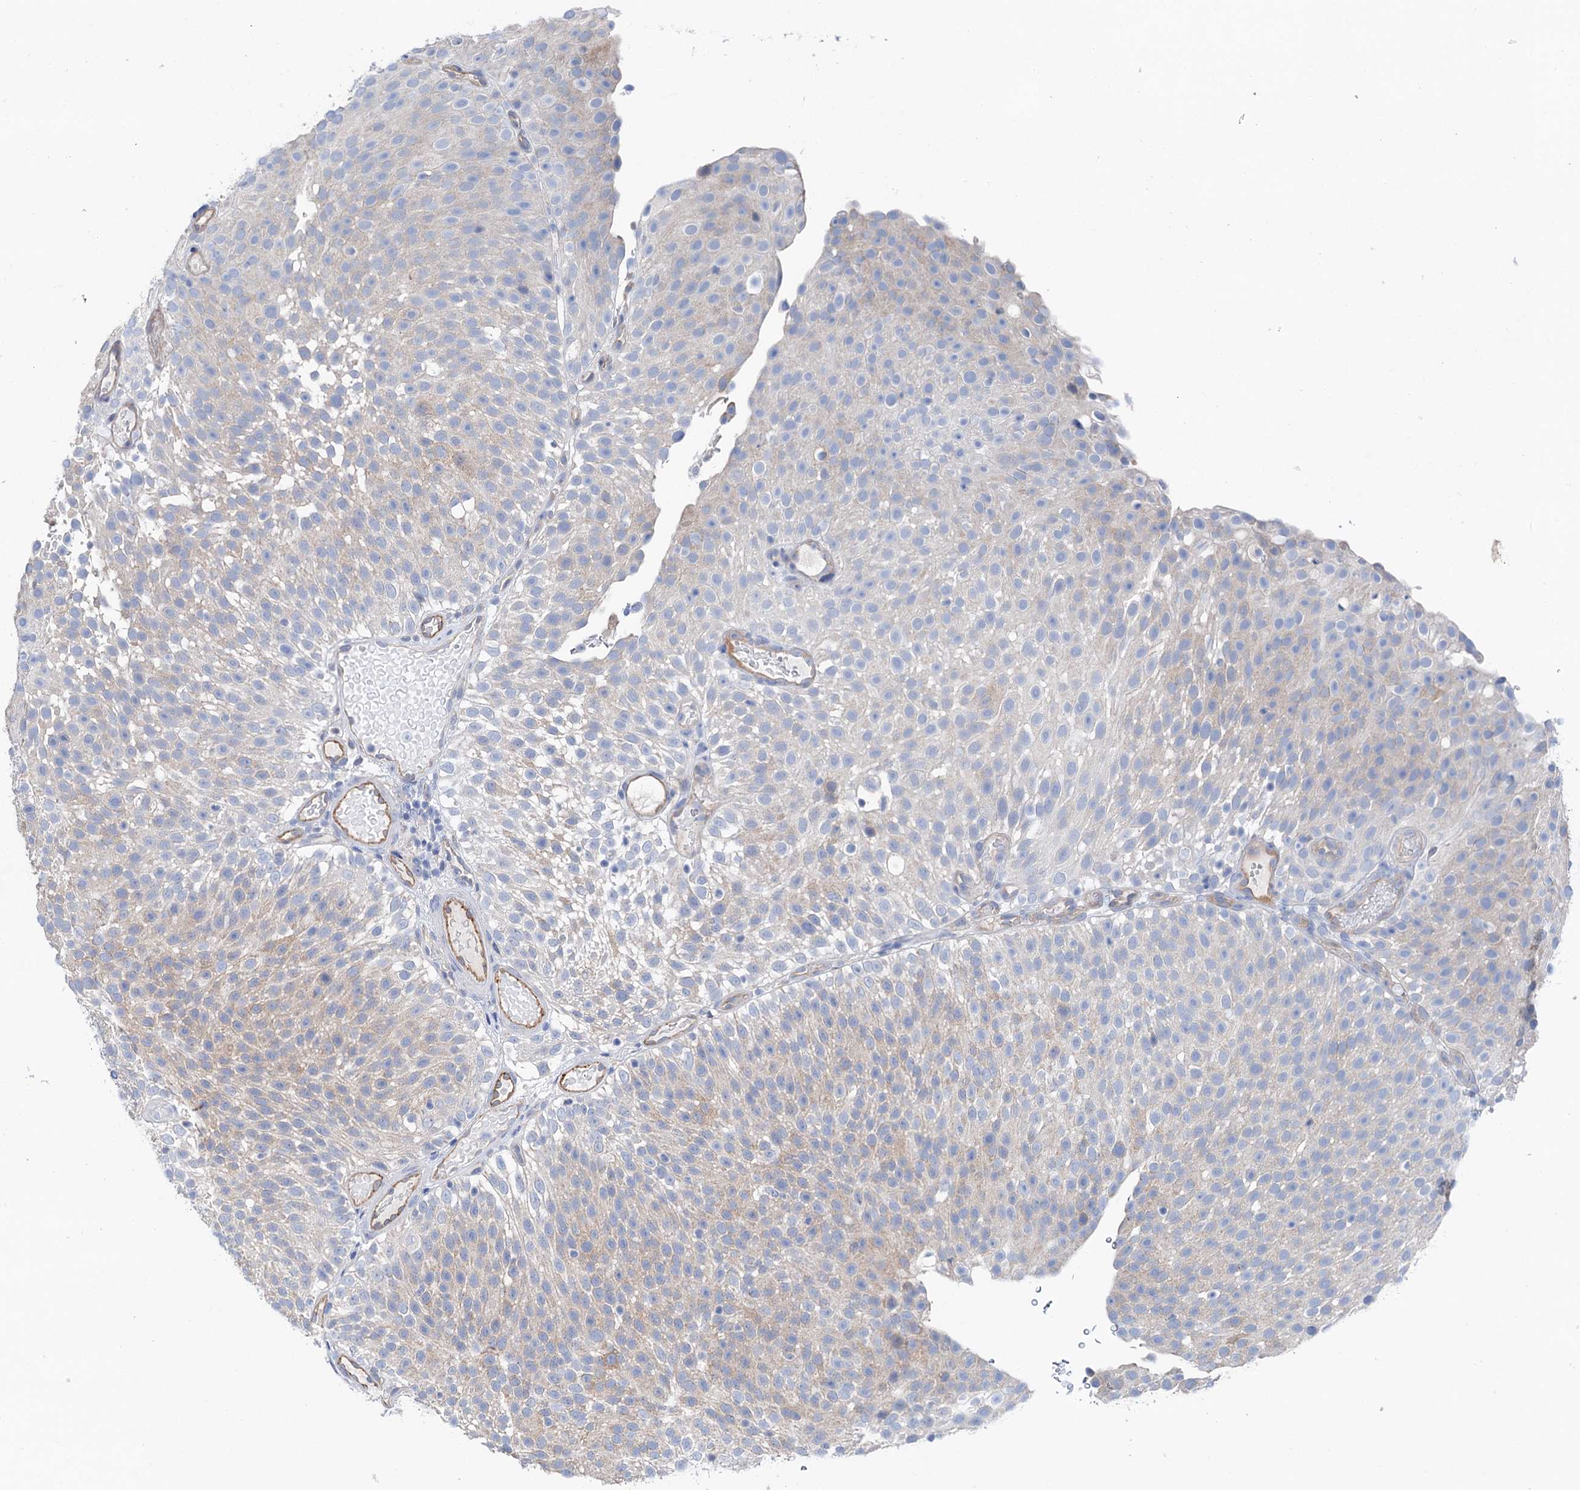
{"staining": {"intensity": "negative", "quantity": "none", "location": "none"}, "tissue": "urothelial cancer", "cell_type": "Tumor cells", "image_type": "cancer", "snomed": [{"axis": "morphology", "description": "Urothelial carcinoma, Low grade"}, {"axis": "topography", "description": "Urinary bladder"}], "caption": "Immunohistochemical staining of human urothelial carcinoma (low-grade) exhibits no significant staining in tumor cells.", "gene": "SHROOM1", "patient": {"sex": "male", "age": 78}}